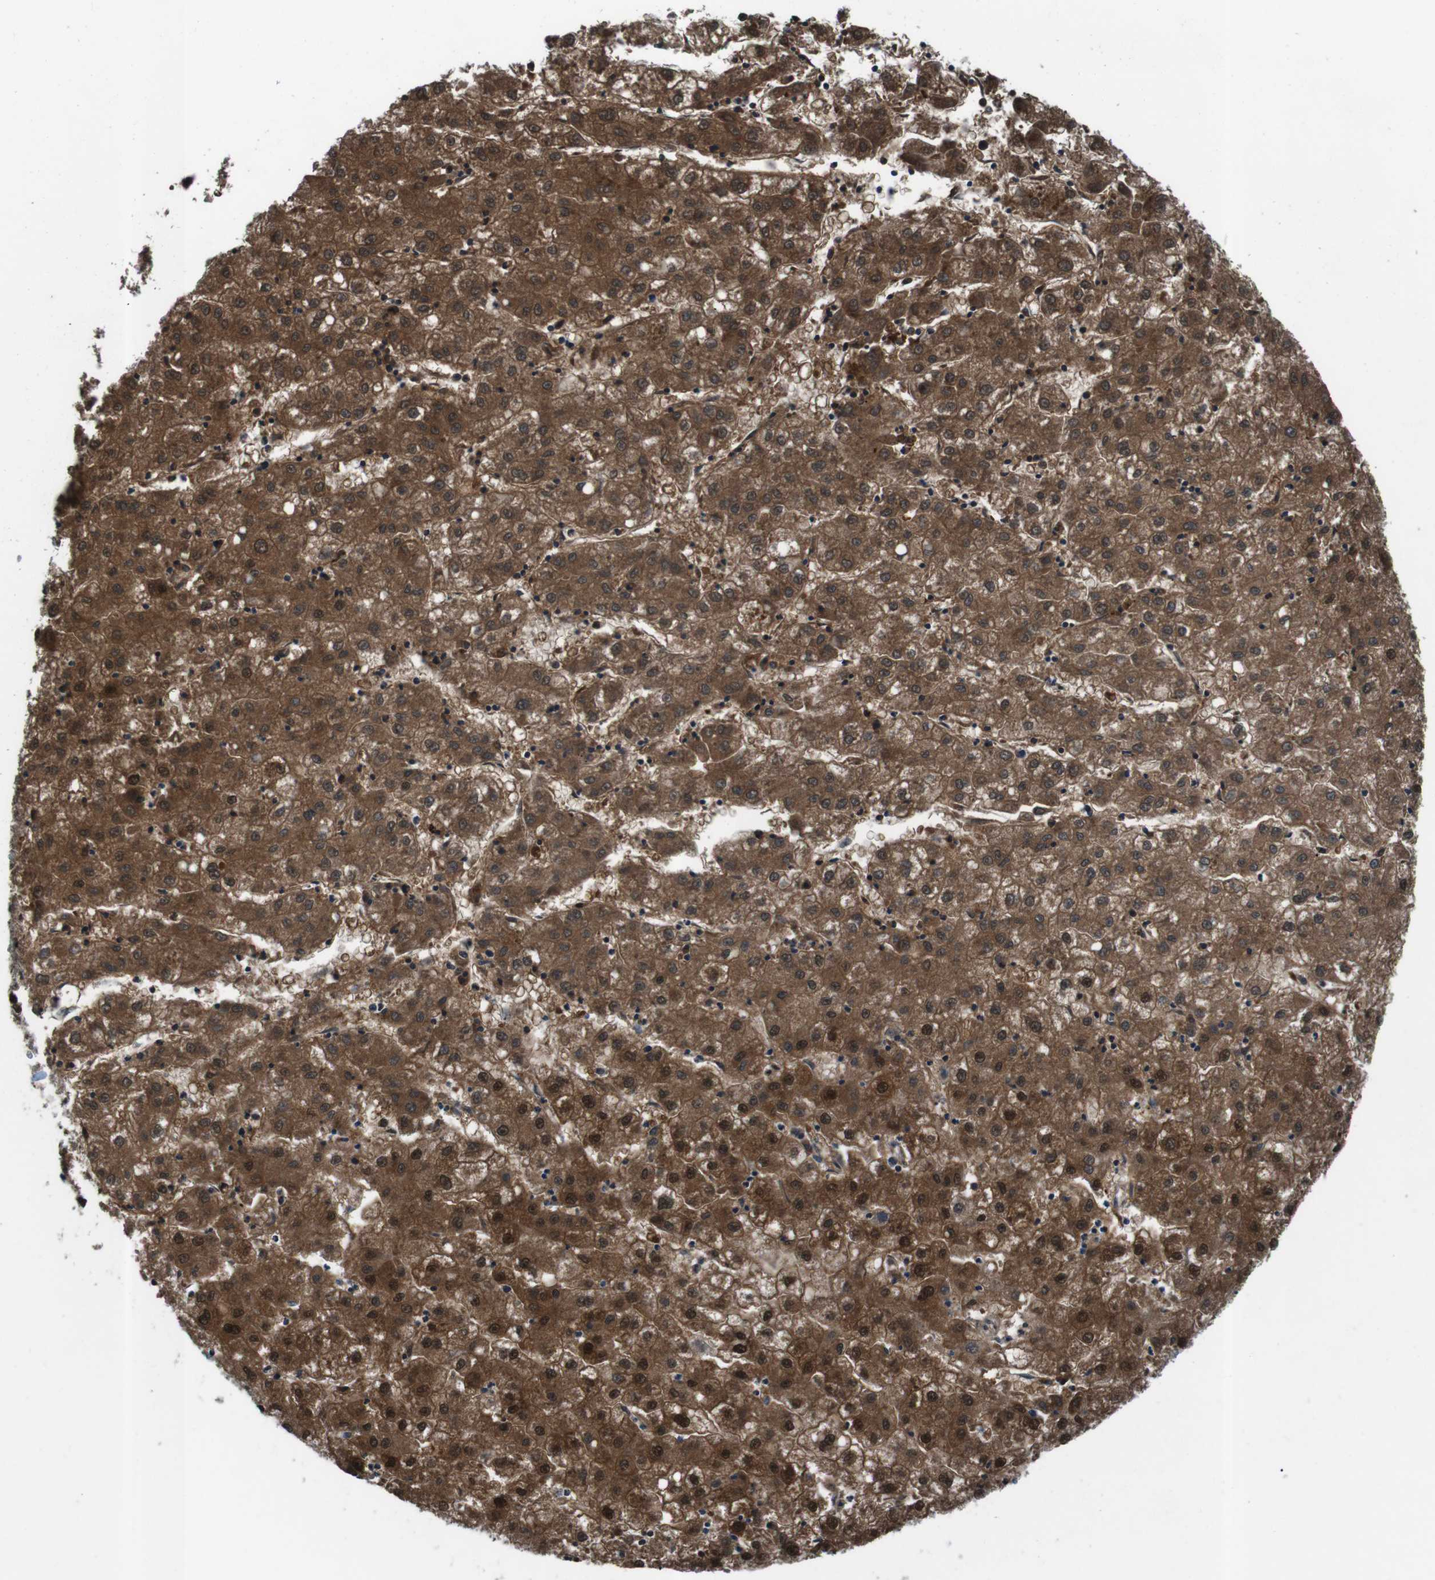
{"staining": {"intensity": "strong", "quantity": ">75%", "location": "cytoplasmic/membranous,nuclear"}, "tissue": "liver cancer", "cell_type": "Tumor cells", "image_type": "cancer", "snomed": [{"axis": "morphology", "description": "Carcinoma, Hepatocellular, NOS"}, {"axis": "topography", "description": "Liver"}], "caption": "Immunohistochemistry photomicrograph of neoplastic tissue: human liver hepatocellular carcinoma stained using immunohistochemistry exhibits high levels of strong protein expression localized specifically in the cytoplasmic/membranous and nuclear of tumor cells, appearing as a cytoplasmic/membranous and nuclear brown color.", "gene": "LRP5", "patient": {"sex": "male", "age": 72}}